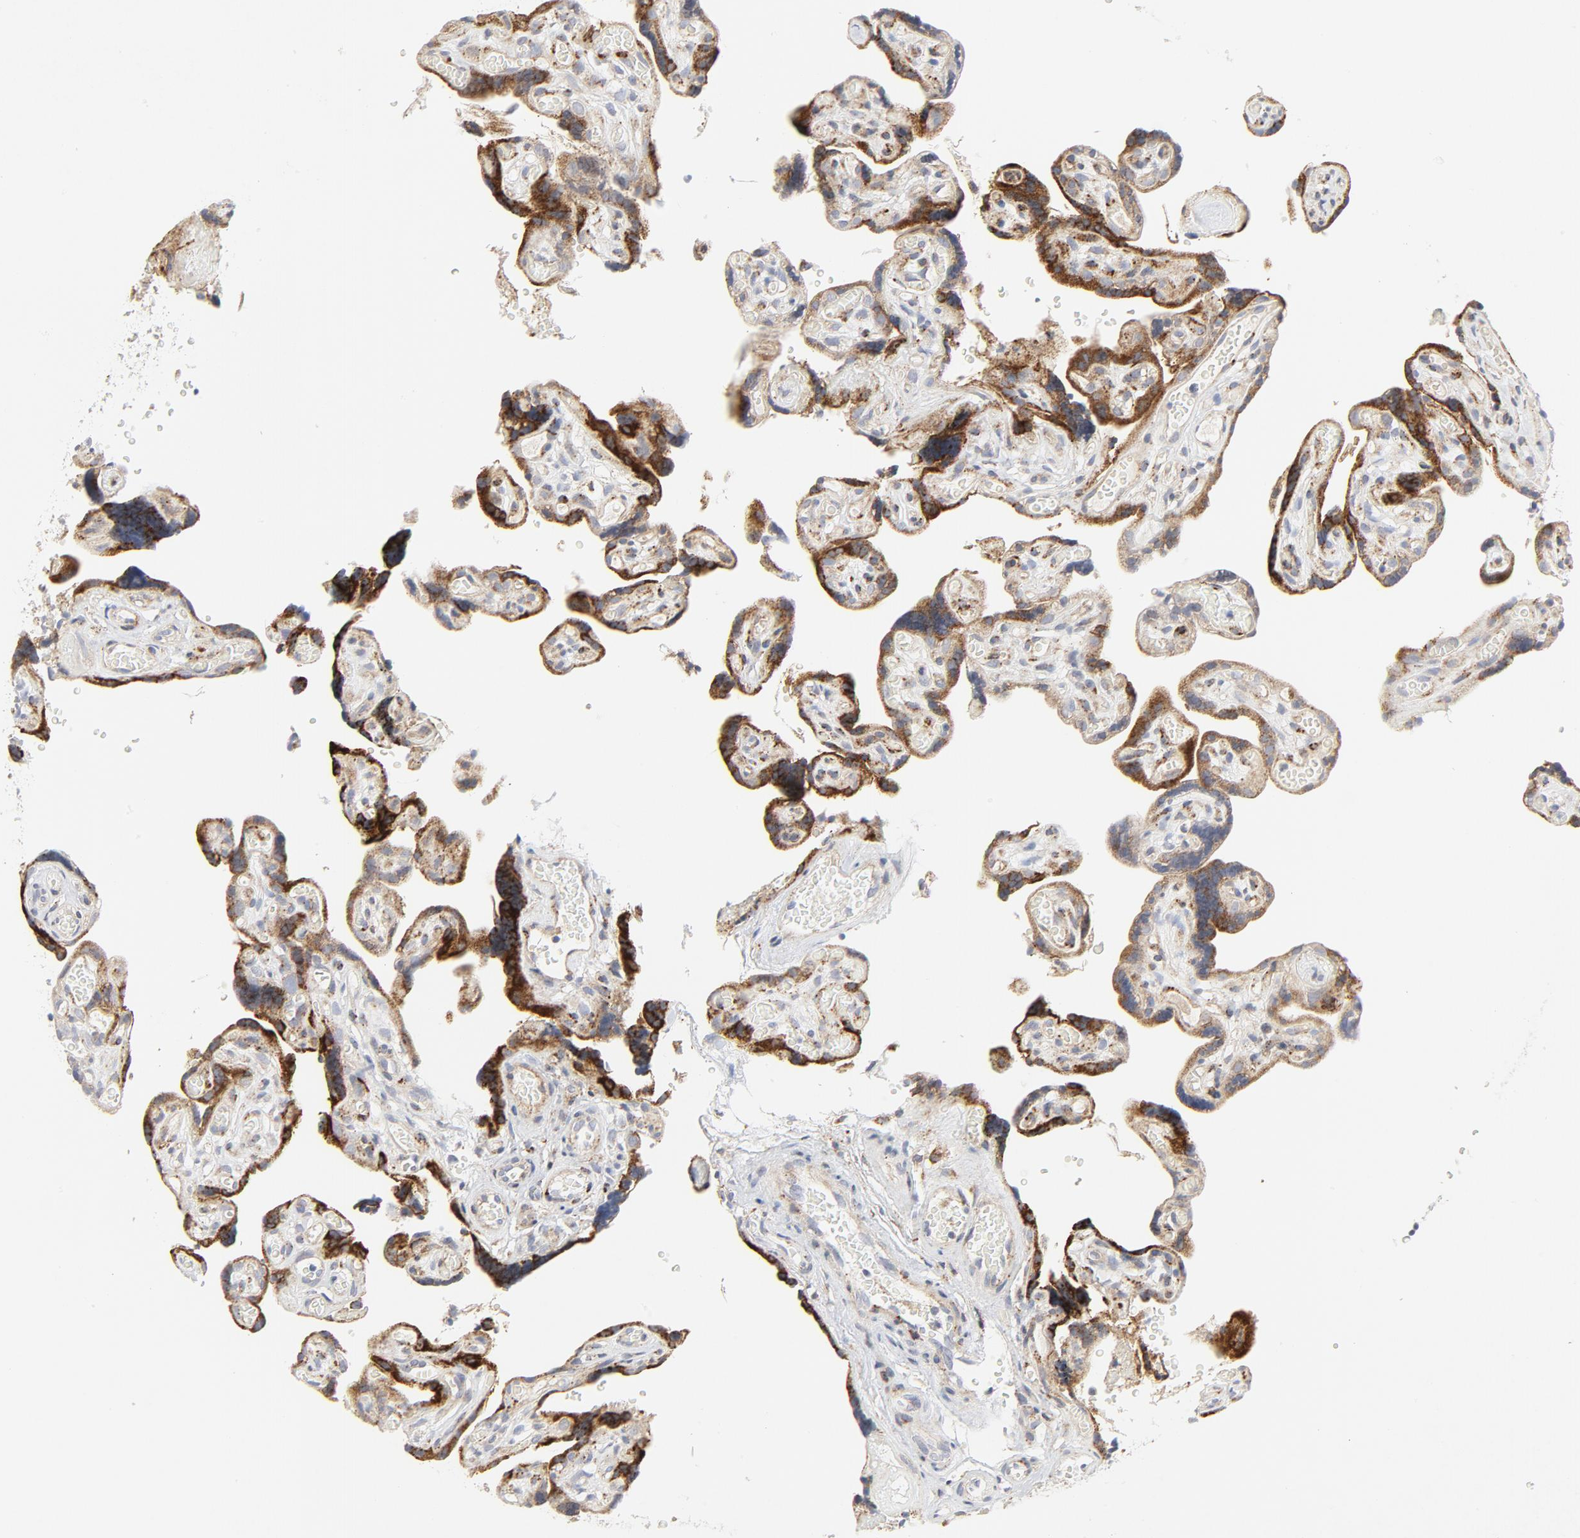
{"staining": {"intensity": "moderate", "quantity": ">75%", "location": "cytoplasmic/membranous"}, "tissue": "placenta", "cell_type": "Decidual cells", "image_type": "normal", "snomed": [{"axis": "morphology", "description": "Normal tissue, NOS"}, {"axis": "topography", "description": "Placenta"}], "caption": "IHC (DAB (3,3'-diaminobenzidine)) staining of normal human placenta exhibits moderate cytoplasmic/membranous protein expression in approximately >75% of decidual cells.", "gene": "LRP6", "patient": {"sex": "female", "age": 30}}